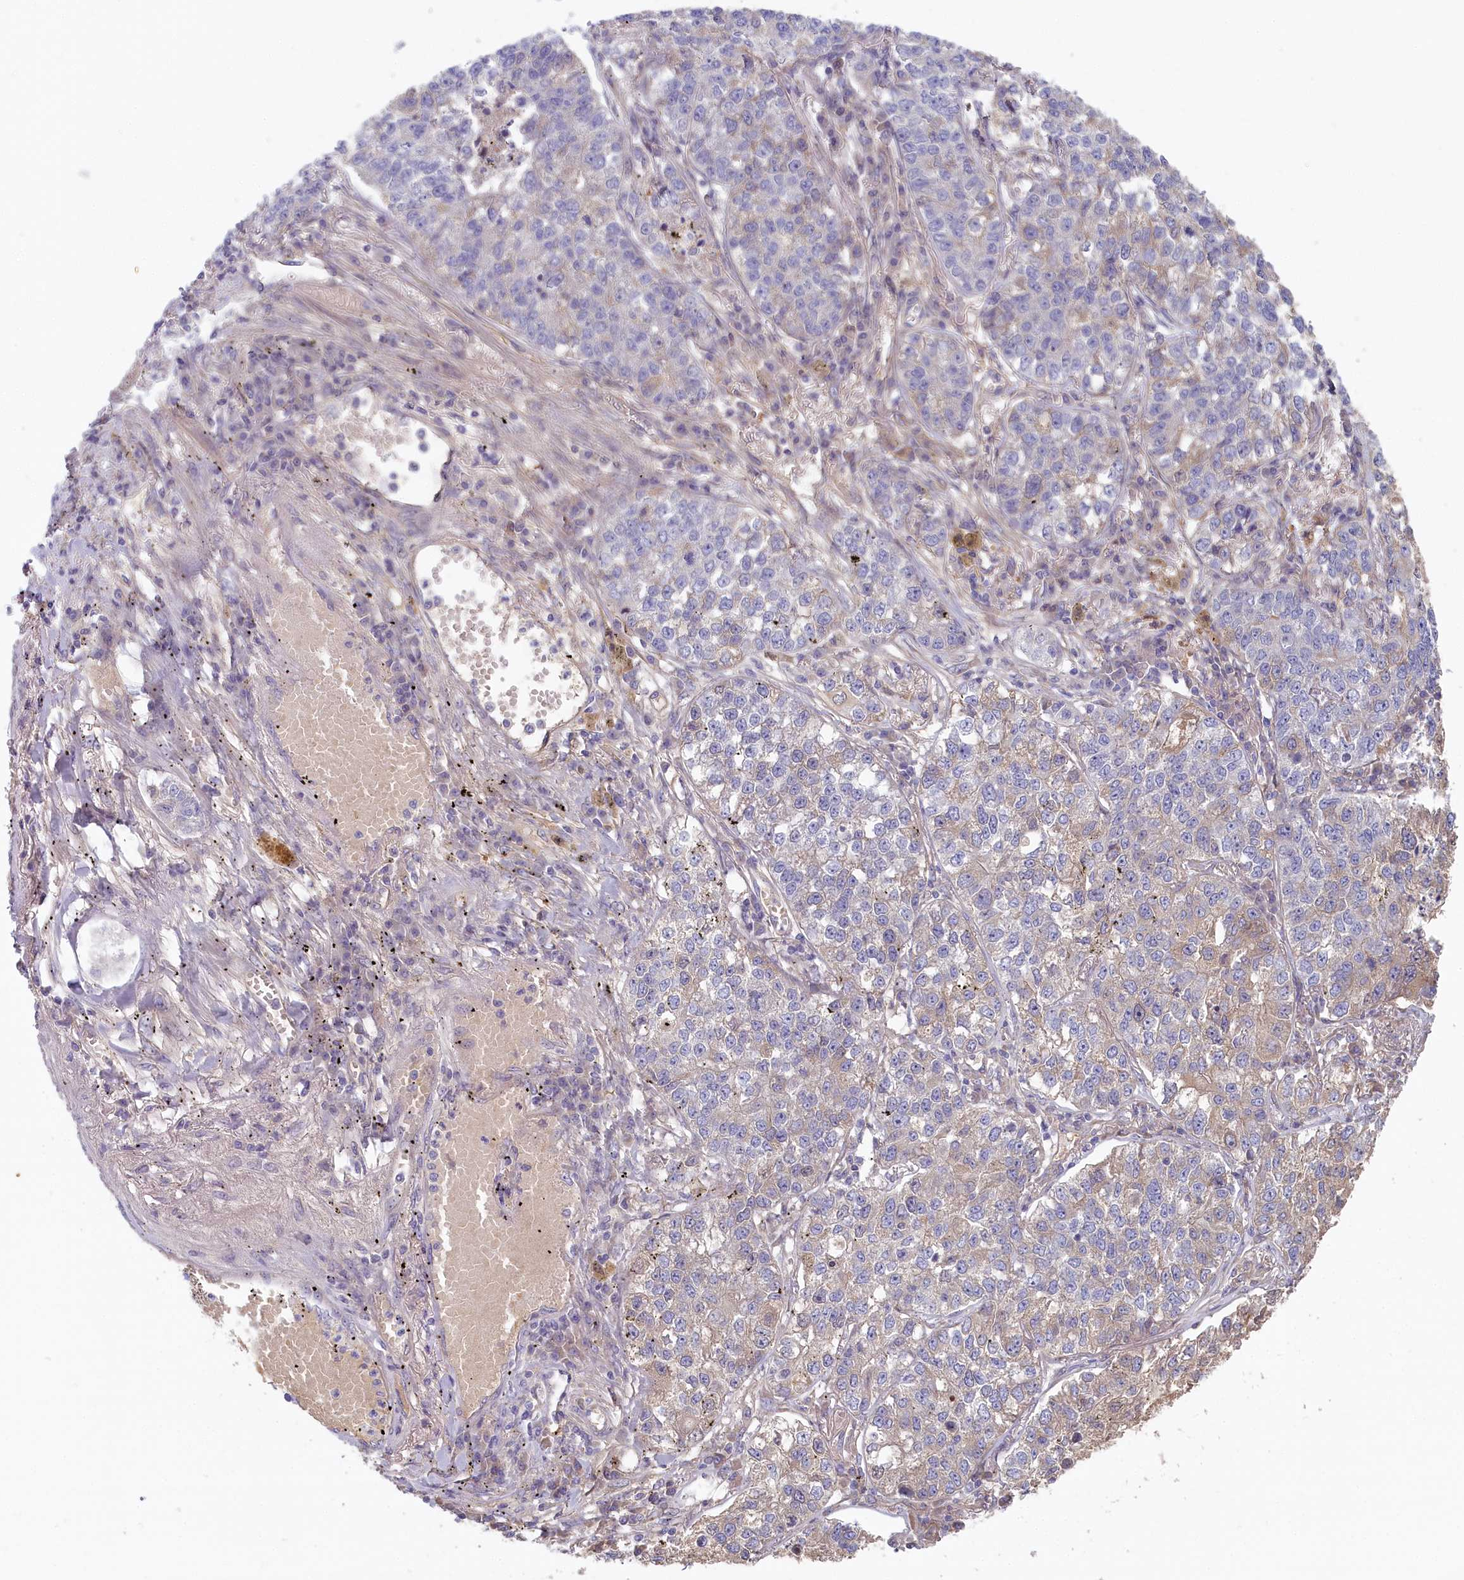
{"staining": {"intensity": "negative", "quantity": "none", "location": "none"}, "tissue": "lung cancer", "cell_type": "Tumor cells", "image_type": "cancer", "snomed": [{"axis": "morphology", "description": "Adenocarcinoma, NOS"}, {"axis": "topography", "description": "Lung"}], "caption": "Immunohistochemistry histopathology image of neoplastic tissue: adenocarcinoma (lung) stained with DAB displays no significant protein positivity in tumor cells.", "gene": "STX16", "patient": {"sex": "male", "age": 49}}